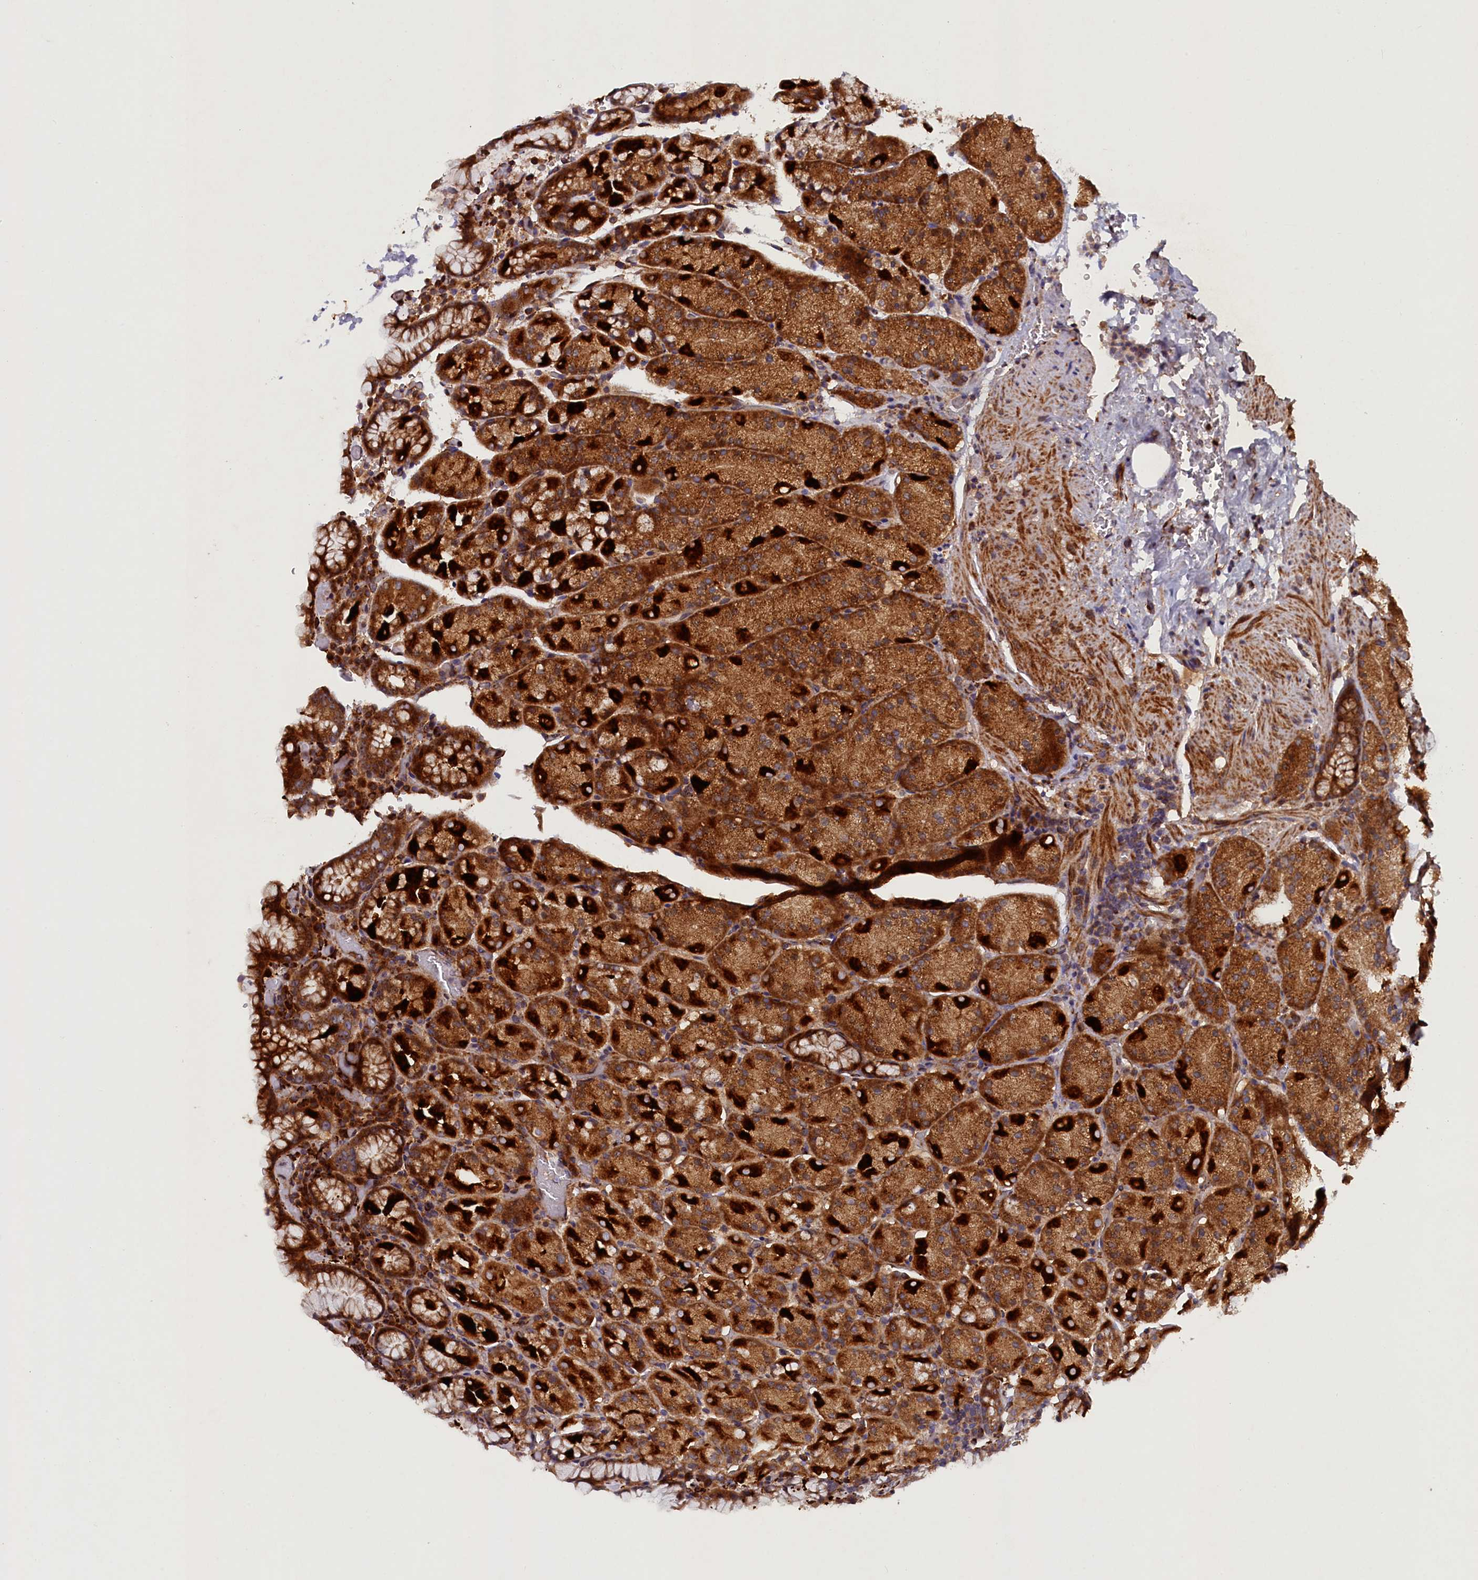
{"staining": {"intensity": "strong", "quantity": ">75%", "location": "cytoplasmic/membranous"}, "tissue": "stomach", "cell_type": "Glandular cells", "image_type": "normal", "snomed": [{"axis": "morphology", "description": "Normal tissue, NOS"}, {"axis": "topography", "description": "Stomach, upper"}, {"axis": "topography", "description": "Stomach, lower"}], "caption": "High-magnification brightfield microscopy of normal stomach stained with DAB (brown) and counterstained with hematoxylin (blue). glandular cells exhibit strong cytoplasmic/membranous staining is appreciated in about>75% of cells.", "gene": "ARRDC4", "patient": {"sex": "male", "age": 80}}